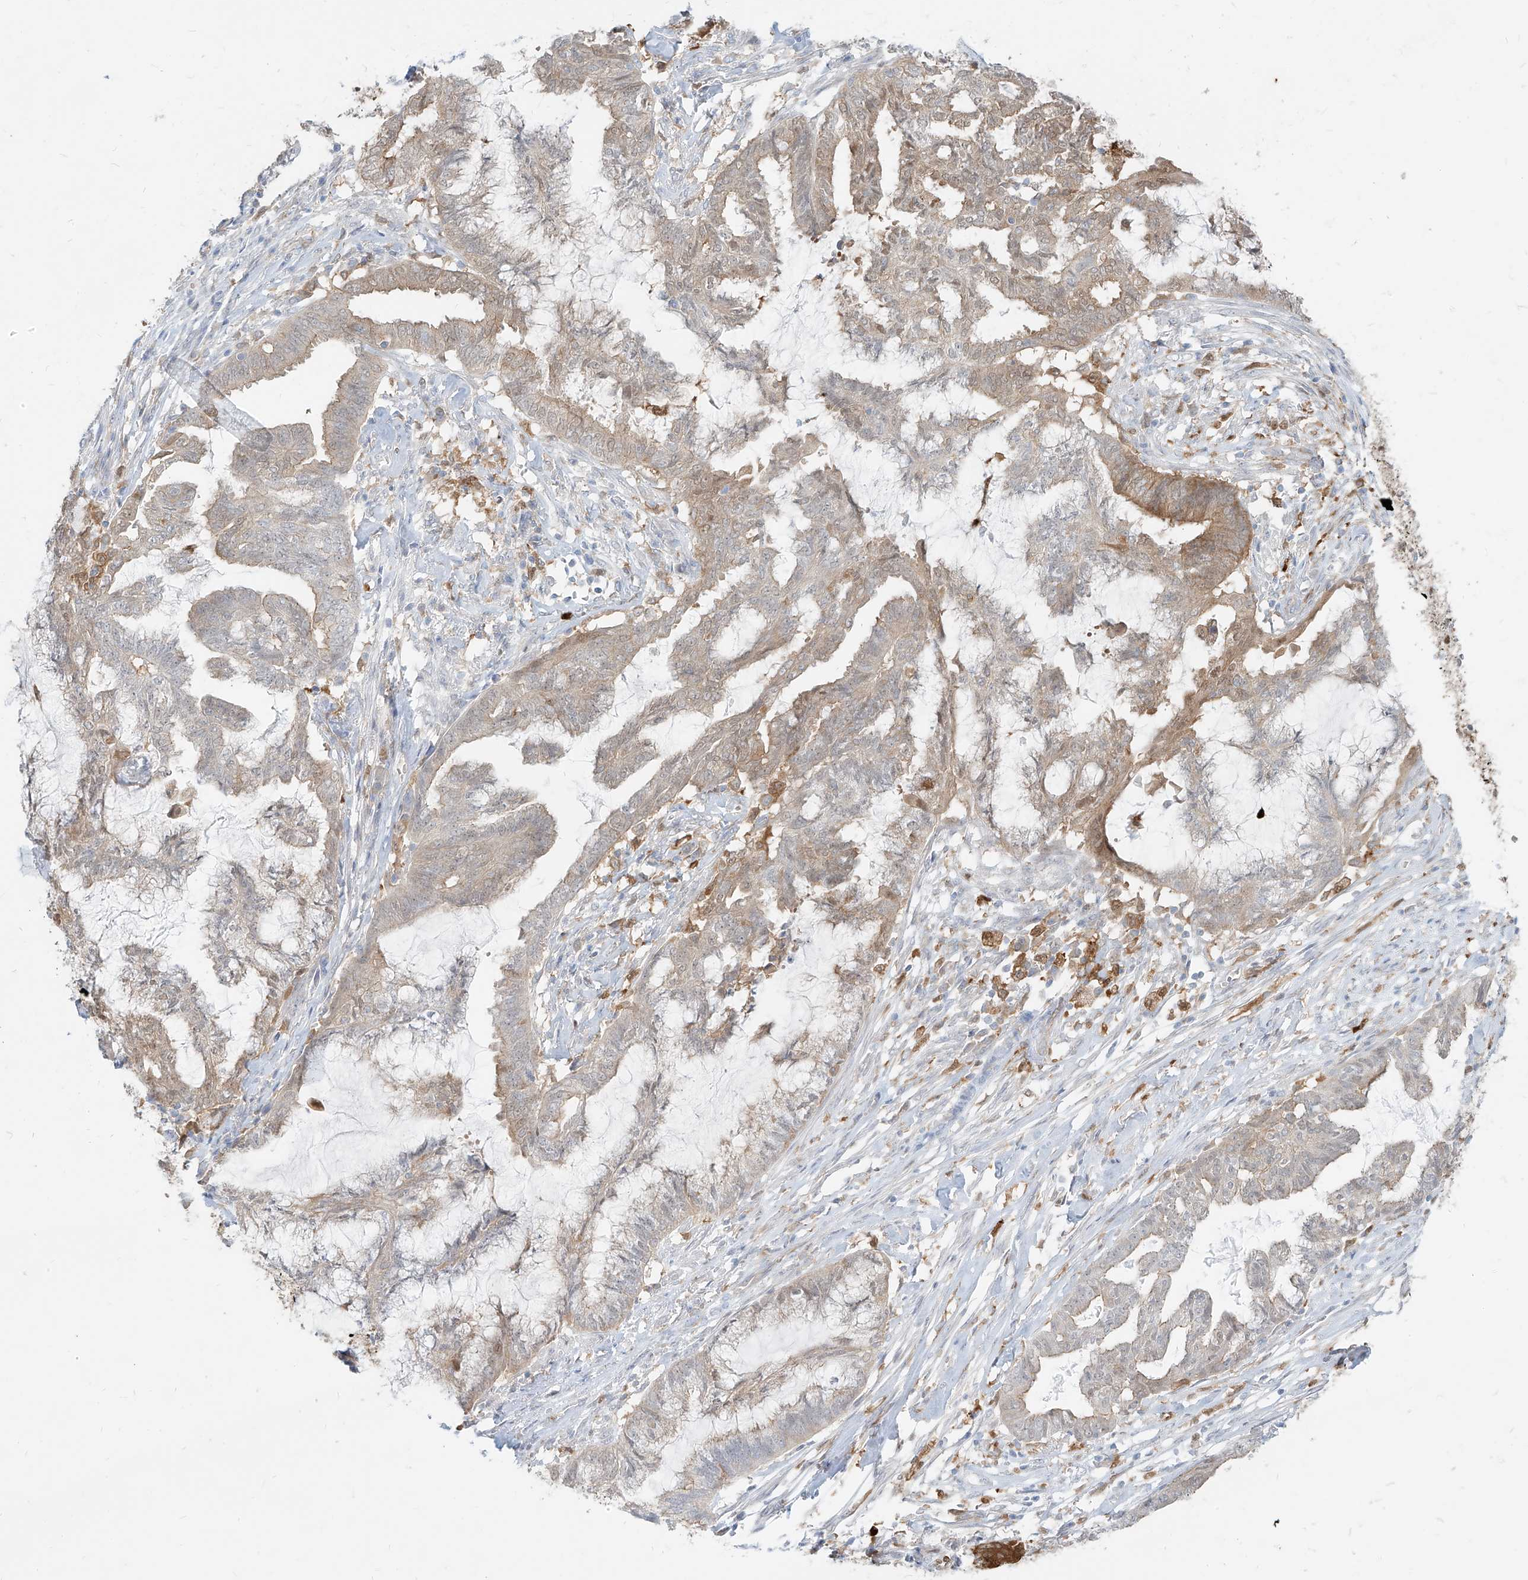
{"staining": {"intensity": "weak", "quantity": "25%-75%", "location": "cytoplasmic/membranous"}, "tissue": "endometrial cancer", "cell_type": "Tumor cells", "image_type": "cancer", "snomed": [{"axis": "morphology", "description": "Adenocarcinoma, NOS"}, {"axis": "topography", "description": "Endometrium"}], "caption": "About 25%-75% of tumor cells in human endometrial adenocarcinoma reveal weak cytoplasmic/membranous protein expression as visualized by brown immunohistochemical staining.", "gene": "PGD", "patient": {"sex": "female", "age": 86}}